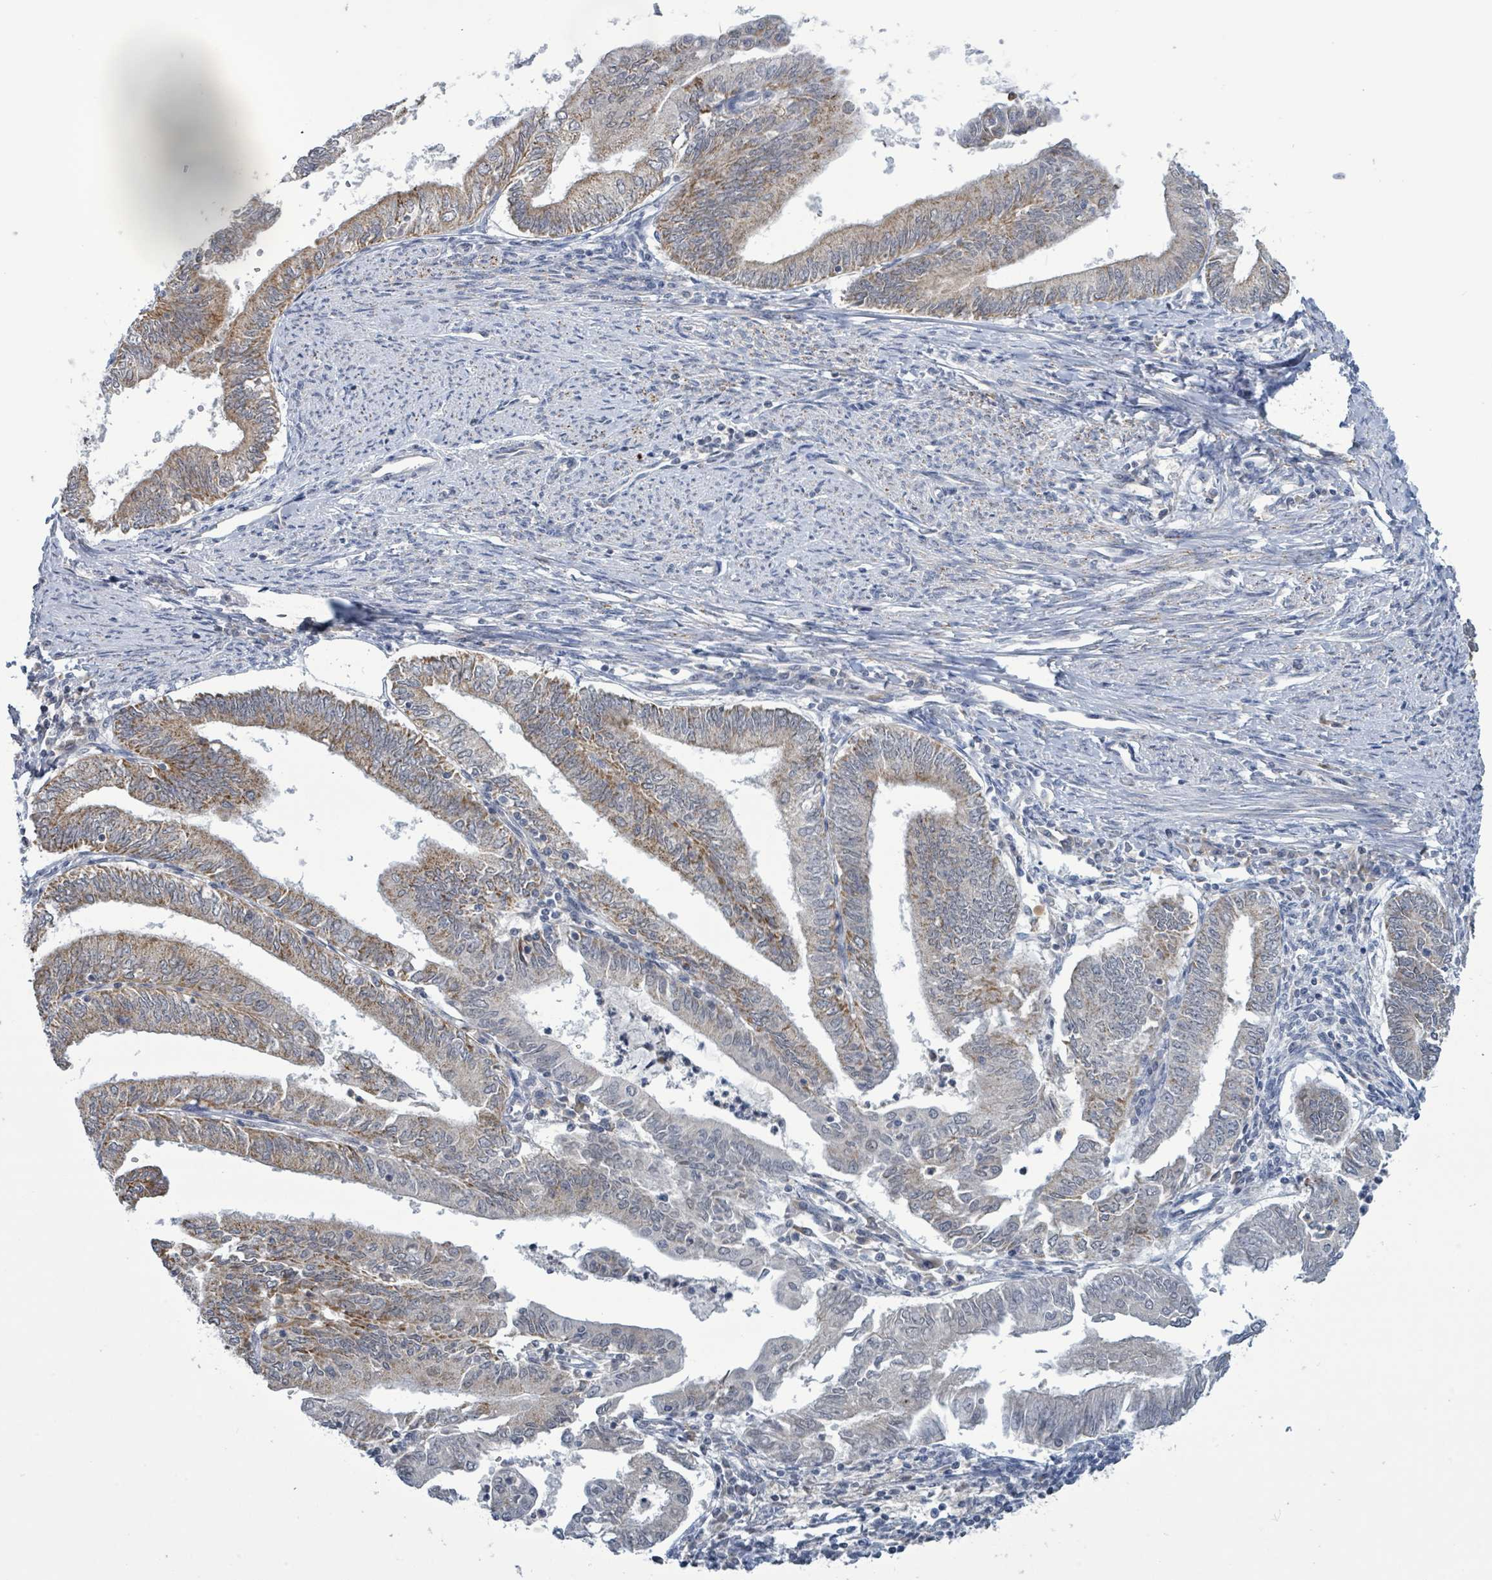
{"staining": {"intensity": "moderate", "quantity": "25%-75%", "location": "cytoplasmic/membranous"}, "tissue": "endometrial cancer", "cell_type": "Tumor cells", "image_type": "cancer", "snomed": [{"axis": "morphology", "description": "Adenocarcinoma, NOS"}, {"axis": "topography", "description": "Endometrium"}], "caption": "High-power microscopy captured an immunohistochemistry (IHC) photomicrograph of endometrial cancer (adenocarcinoma), revealing moderate cytoplasmic/membranous expression in about 25%-75% of tumor cells.", "gene": "COQ10B", "patient": {"sex": "female", "age": 66}}